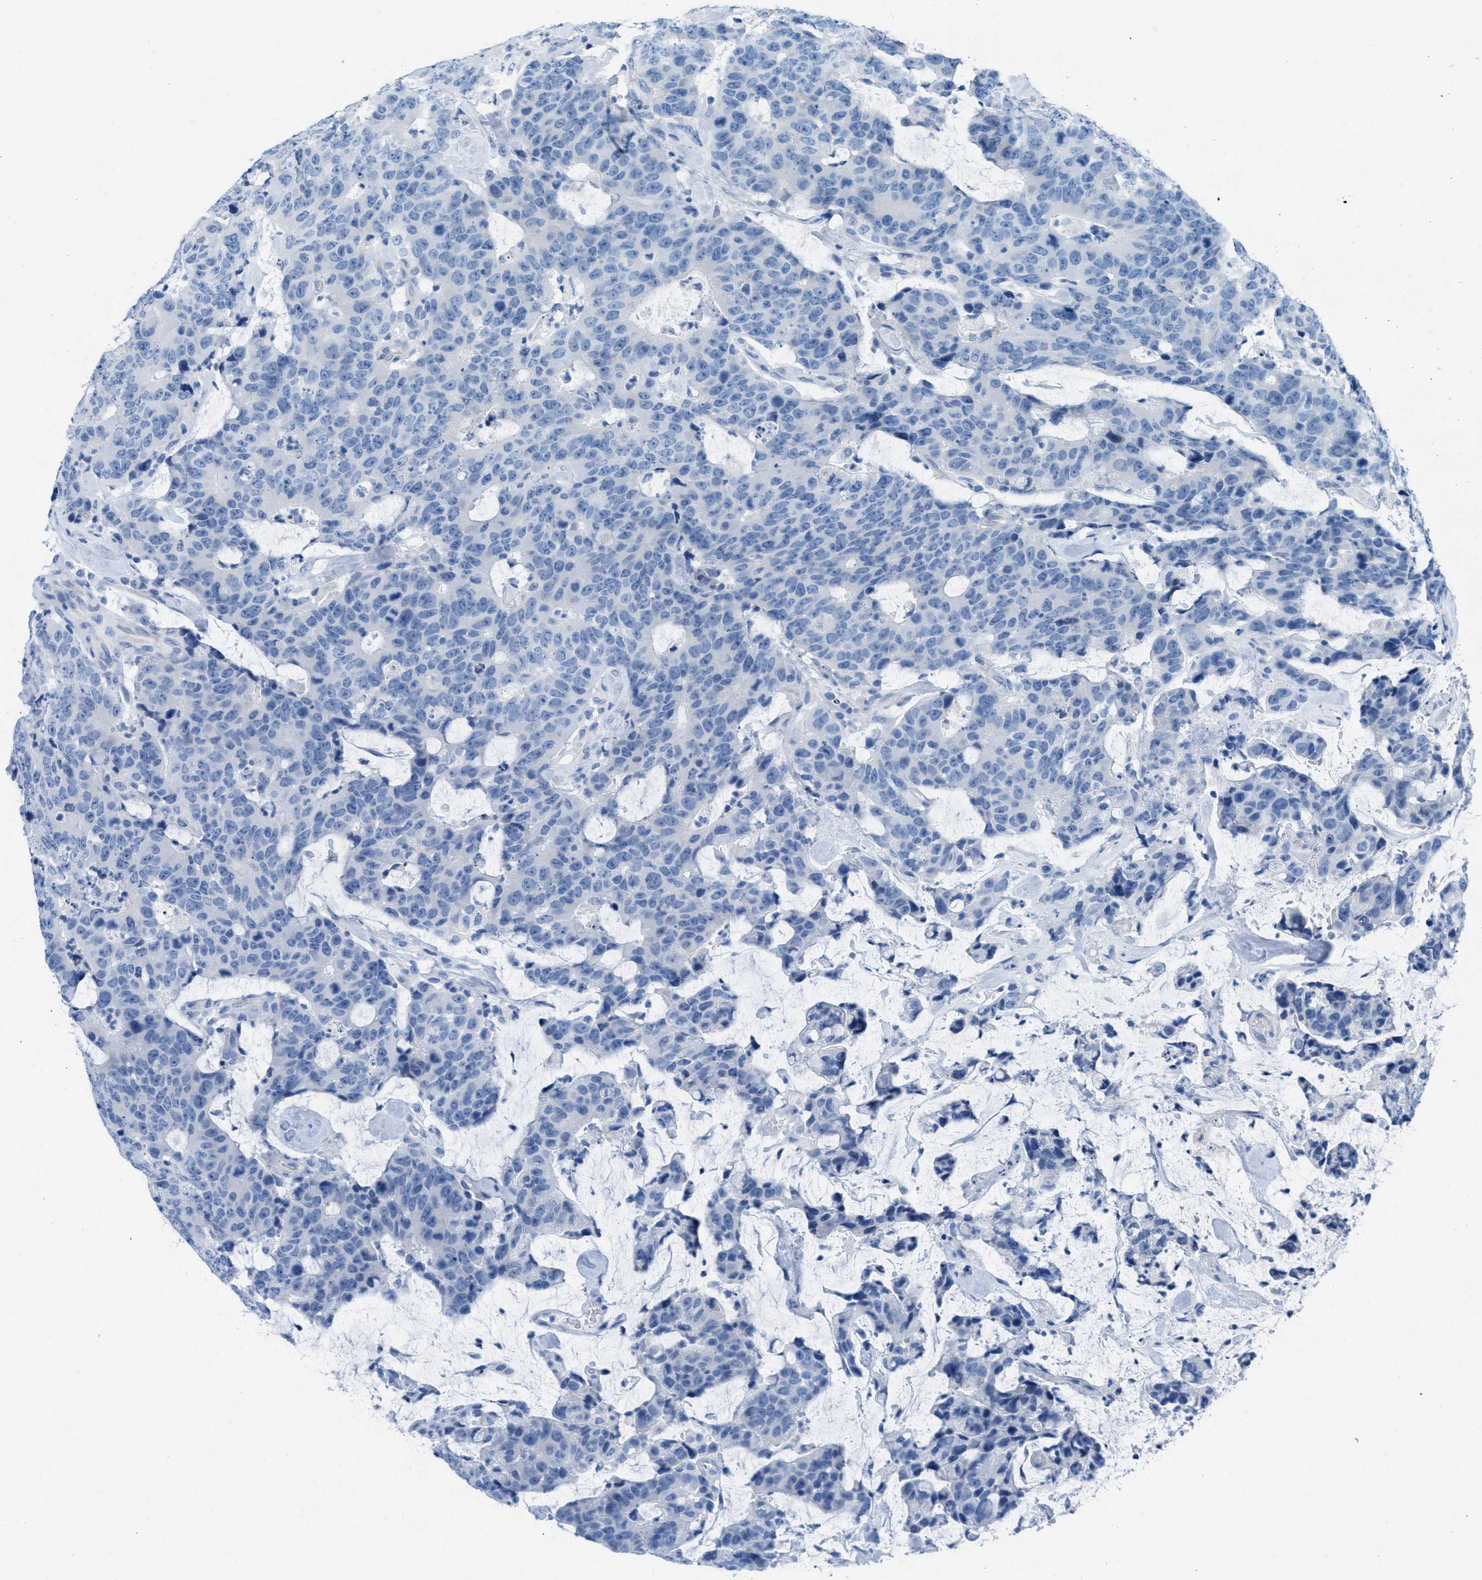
{"staining": {"intensity": "negative", "quantity": "none", "location": "none"}, "tissue": "colorectal cancer", "cell_type": "Tumor cells", "image_type": "cancer", "snomed": [{"axis": "morphology", "description": "Adenocarcinoma, NOS"}, {"axis": "topography", "description": "Colon"}], "caption": "High power microscopy photomicrograph of an immunohistochemistry (IHC) photomicrograph of colorectal adenocarcinoma, revealing no significant positivity in tumor cells.", "gene": "GALNT17", "patient": {"sex": "female", "age": 86}}